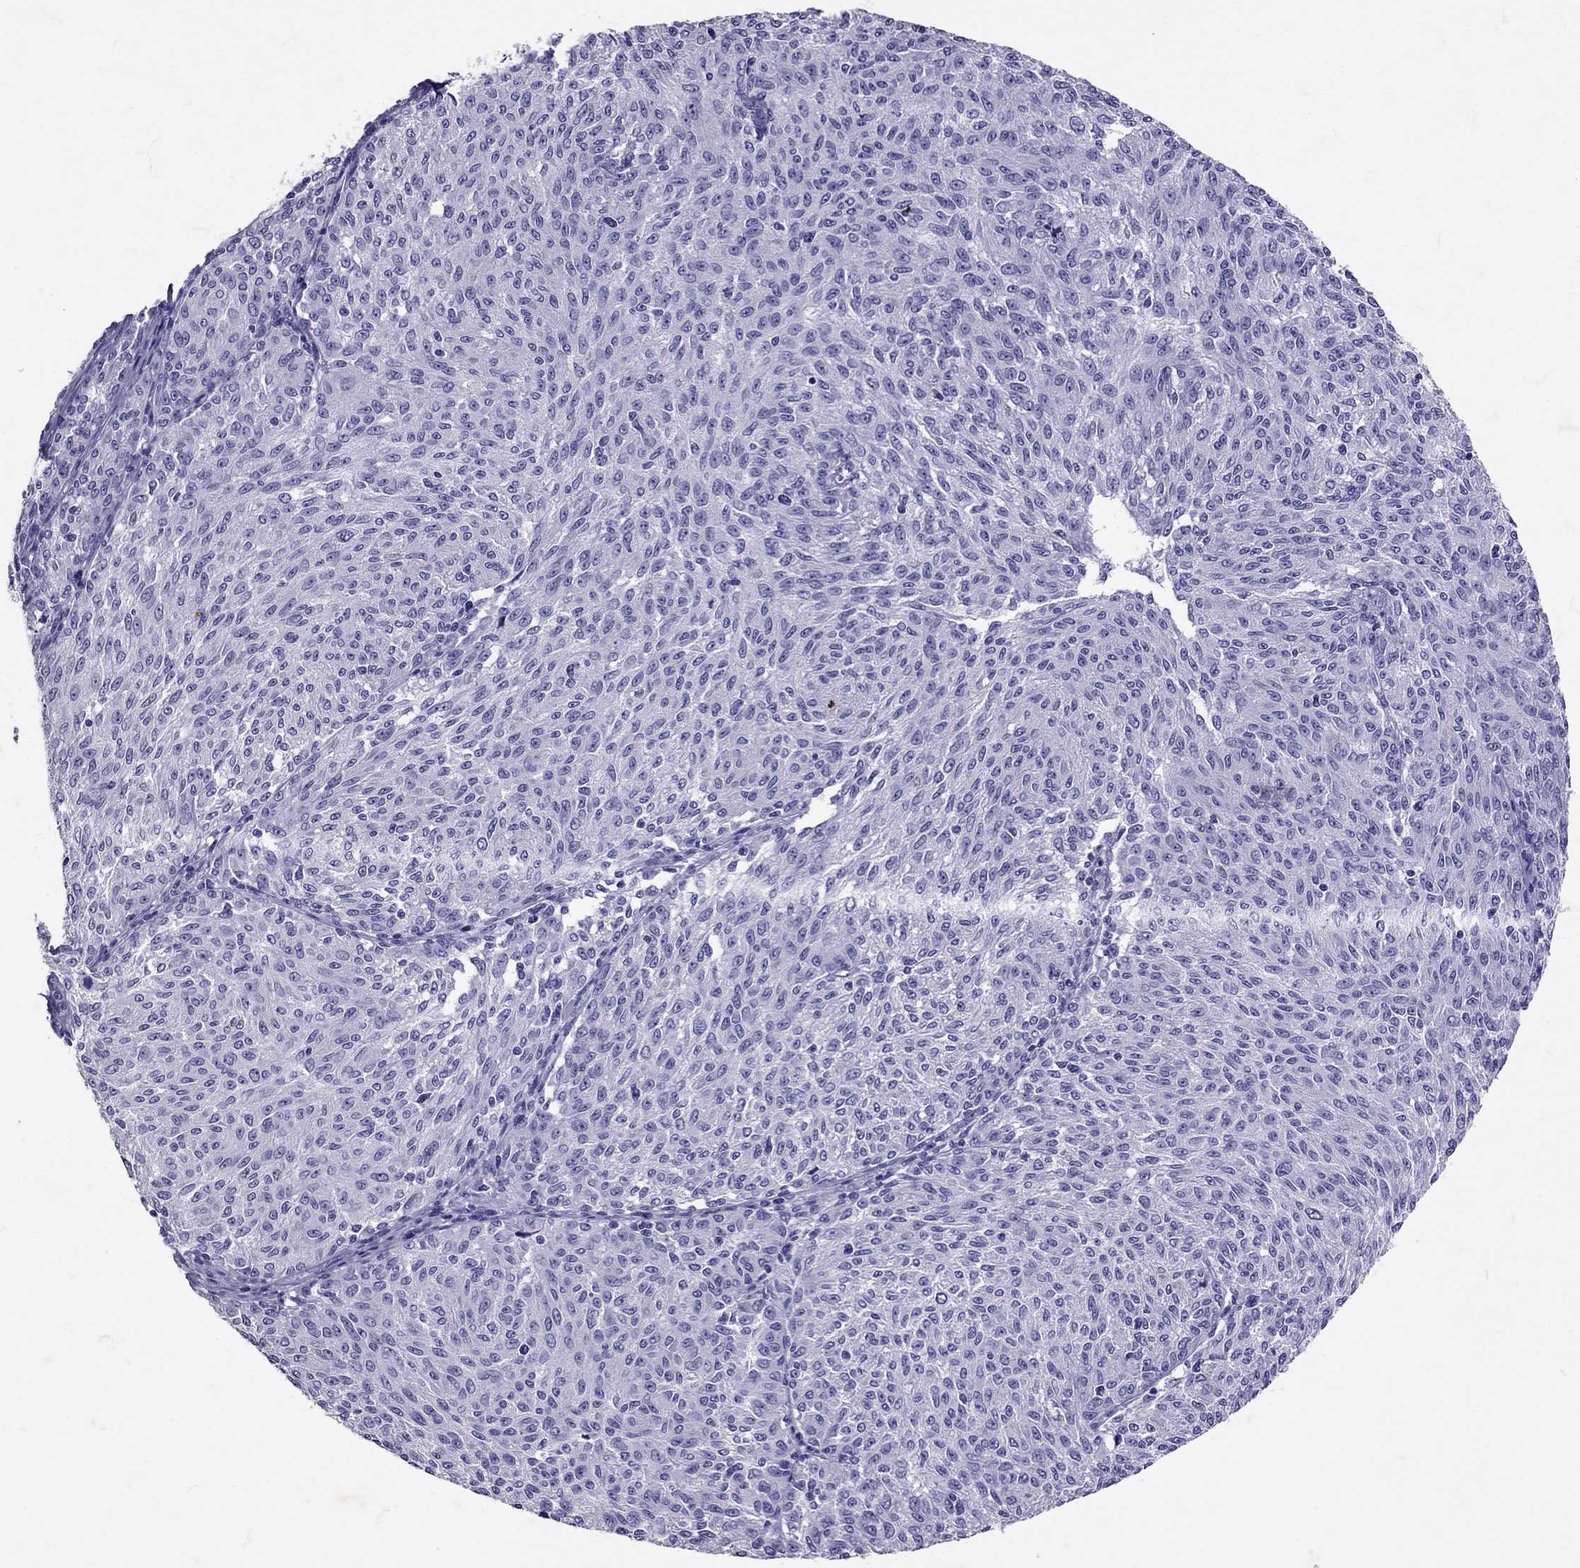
{"staining": {"intensity": "negative", "quantity": "none", "location": "none"}, "tissue": "melanoma", "cell_type": "Tumor cells", "image_type": "cancer", "snomed": [{"axis": "morphology", "description": "Malignant melanoma, NOS"}, {"axis": "topography", "description": "Skin"}], "caption": "Immunohistochemical staining of melanoma demonstrates no significant staining in tumor cells.", "gene": "AVP", "patient": {"sex": "female", "age": 72}}